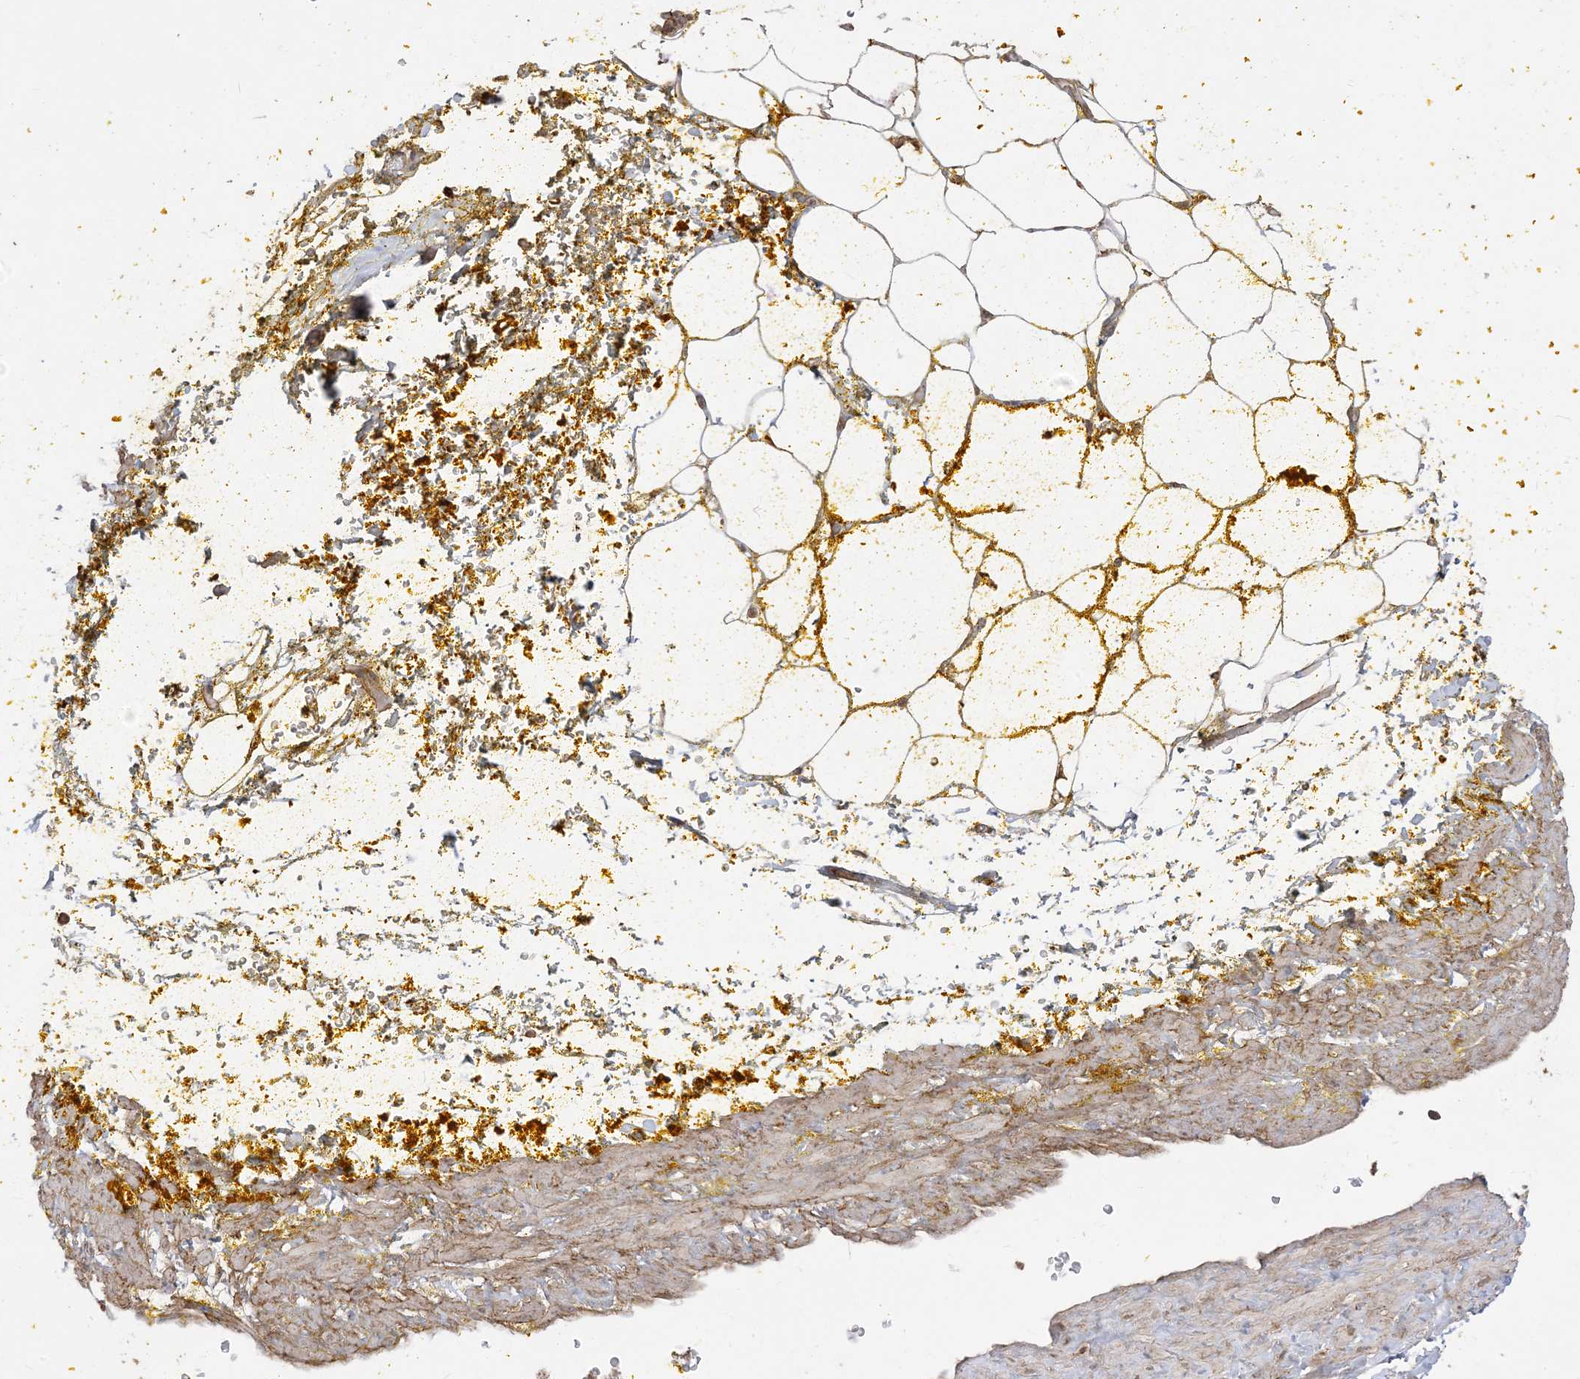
{"staining": {"intensity": "moderate", "quantity": ">75%", "location": "cytoplasmic/membranous"}, "tissue": "adipose tissue", "cell_type": "Adipocytes", "image_type": "normal", "snomed": [{"axis": "morphology", "description": "Normal tissue, NOS"}, {"axis": "morphology", "description": "Adenocarcinoma, Low grade"}, {"axis": "topography", "description": "Prostate"}, {"axis": "topography", "description": "Peripheral nerve tissue"}], "caption": "Immunohistochemistry (IHC) (DAB) staining of unremarkable human adipose tissue shows moderate cytoplasmic/membranous protein positivity in about >75% of adipocytes. (Brightfield microscopy of DAB IHC at high magnification).", "gene": "SIRT3", "patient": {"sex": "male", "age": 63}}